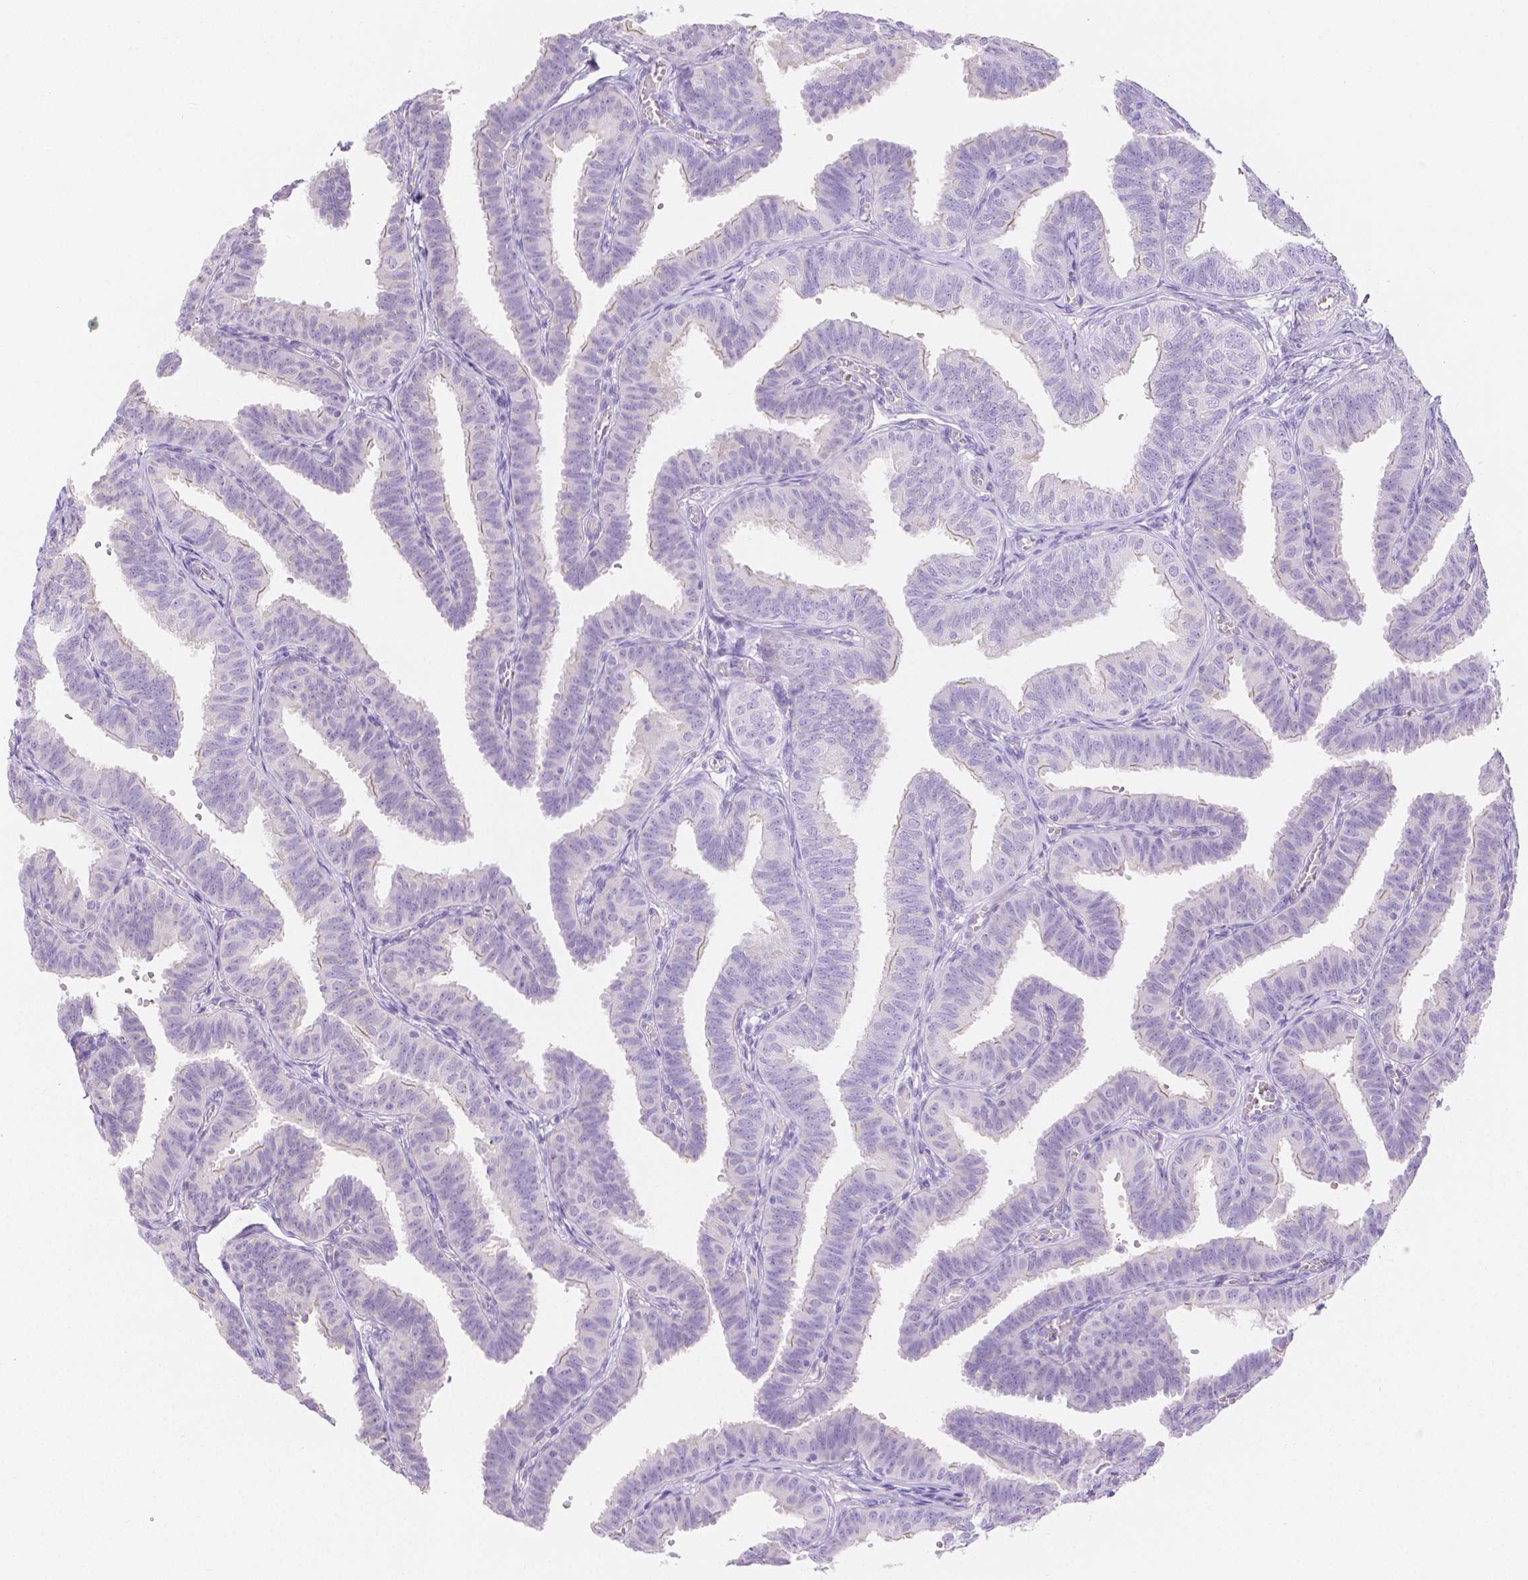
{"staining": {"intensity": "negative", "quantity": "none", "location": "none"}, "tissue": "fallopian tube", "cell_type": "Glandular cells", "image_type": "normal", "snomed": [{"axis": "morphology", "description": "Normal tissue, NOS"}, {"axis": "topography", "description": "Fallopian tube"}], "caption": "This is a photomicrograph of IHC staining of benign fallopian tube, which shows no expression in glandular cells. (IHC, brightfield microscopy, high magnification).", "gene": "SLC27A5", "patient": {"sex": "female", "age": 25}}